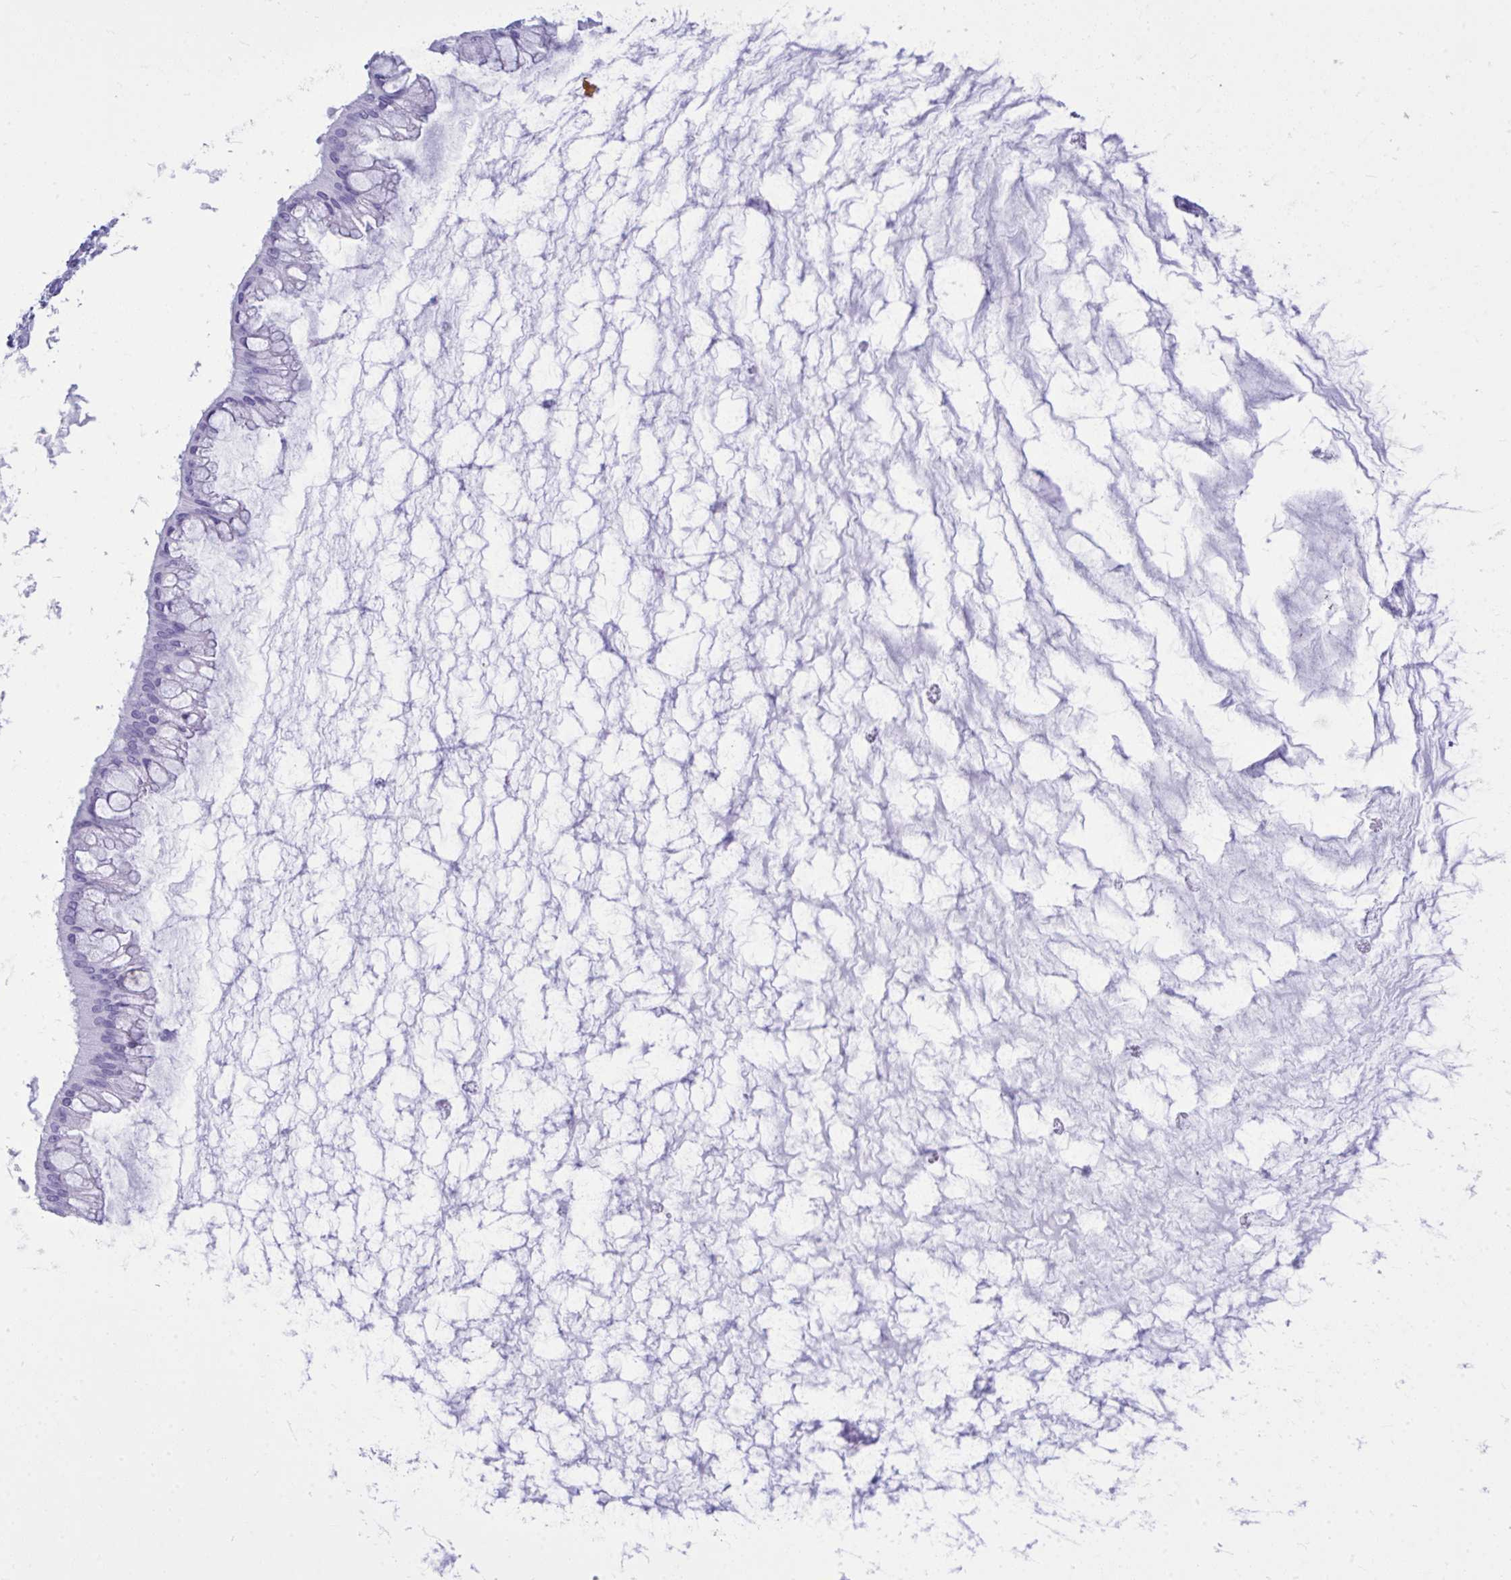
{"staining": {"intensity": "negative", "quantity": "none", "location": "none"}, "tissue": "ovarian cancer", "cell_type": "Tumor cells", "image_type": "cancer", "snomed": [{"axis": "morphology", "description": "Cystadenocarcinoma, mucinous, NOS"}, {"axis": "topography", "description": "Ovary"}], "caption": "High power microscopy photomicrograph of an immunohistochemistry (IHC) histopathology image of ovarian cancer, revealing no significant expression in tumor cells.", "gene": "LIMS2", "patient": {"sex": "female", "age": 73}}